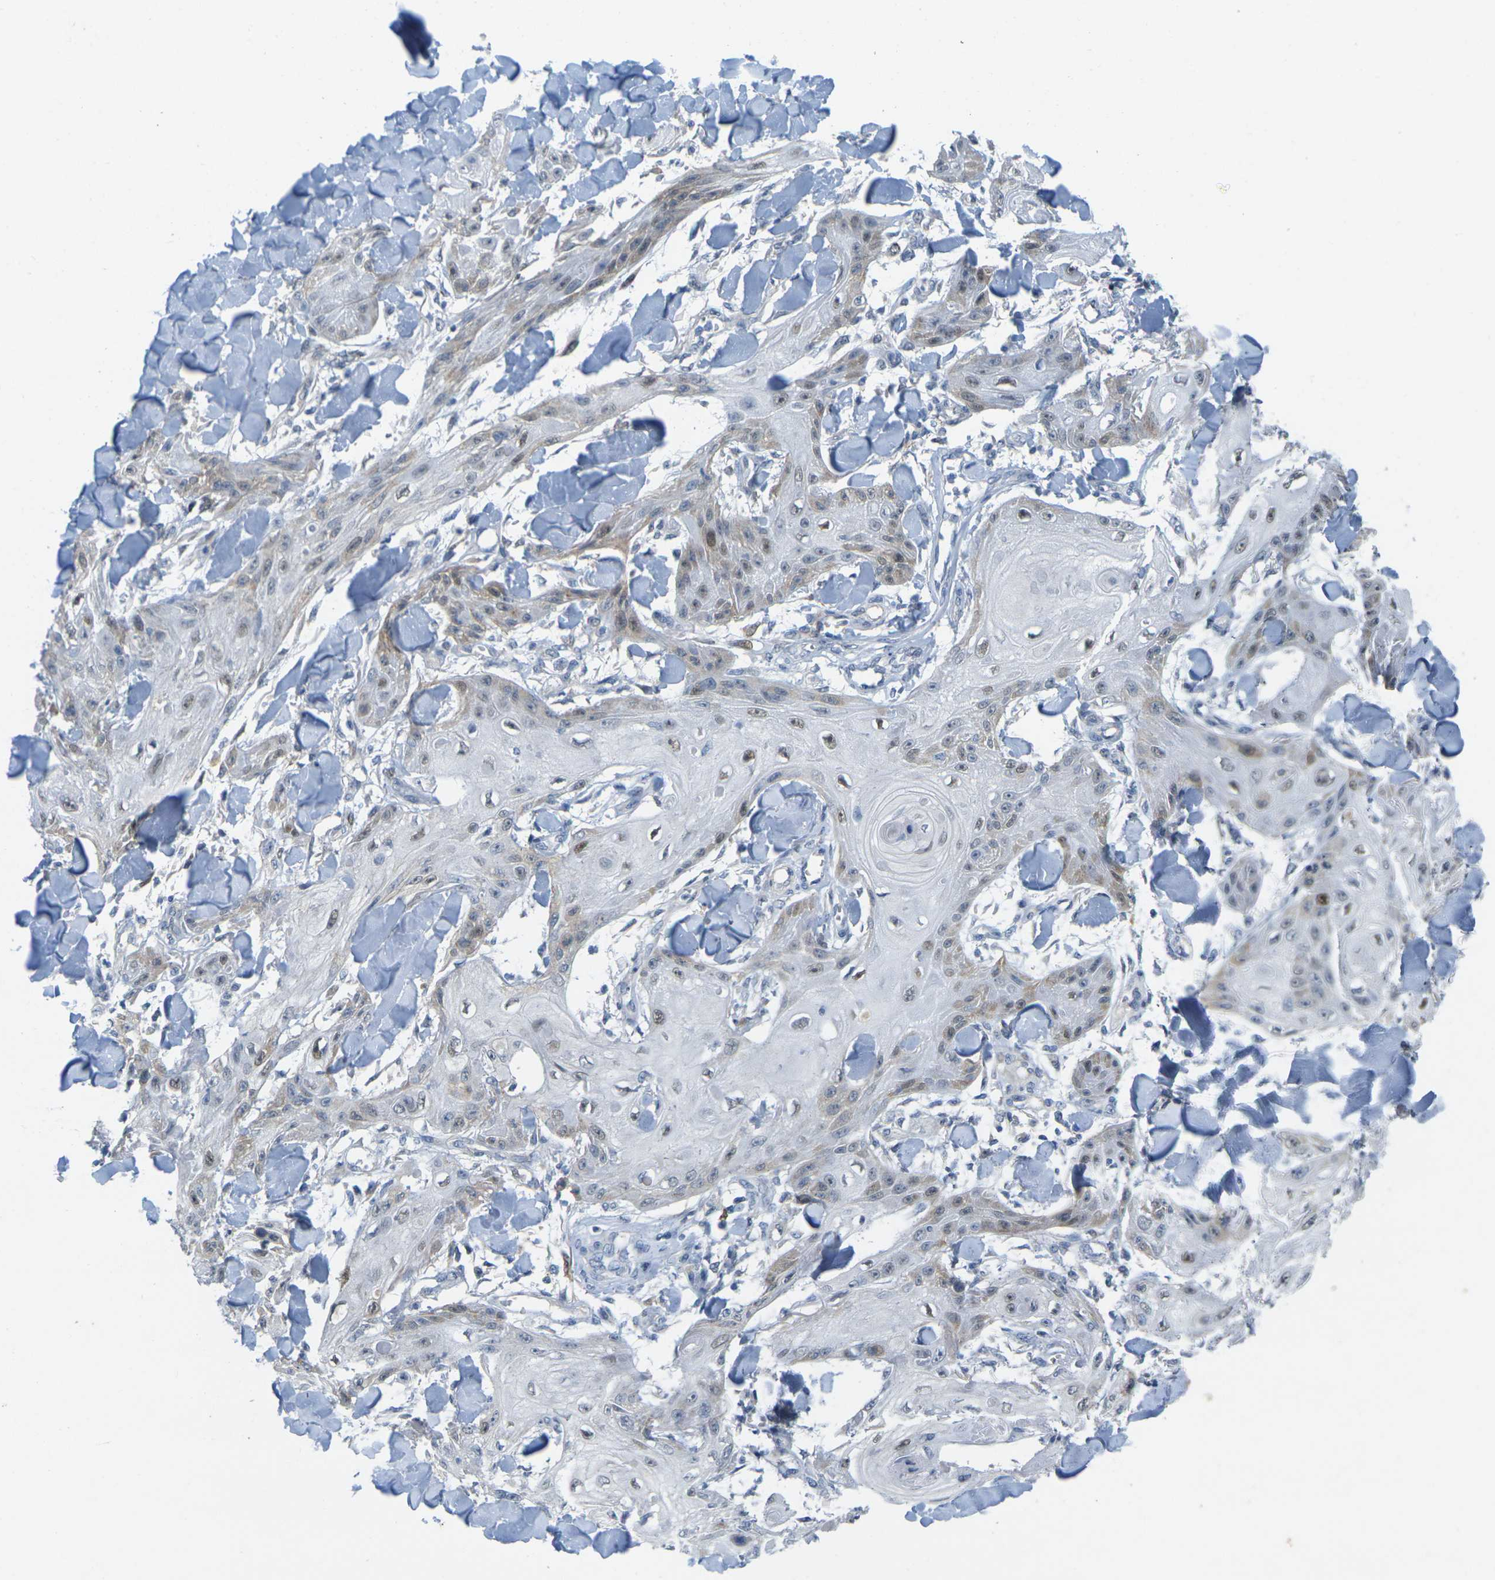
{"staining": {"intensity": "moderate", "quantity": "<25%", "location": "nuclear"}, "tissue": "skin cancer", "cell_type": "Tumor cells", "image_type": "cancer", "snomed": [{"axis": "morphology", "description": "Squamous cell carcinoma, NOS"}, {"axis": "topography", "description": "Skin"}], "caption": "Moderate nuclear expression for a protein is present in about <25% of tumor cells of skin cancer using immunohistochemistry (IHC).", "gene": "CDK2", "patient": {"sex": "male", "age": 74}}